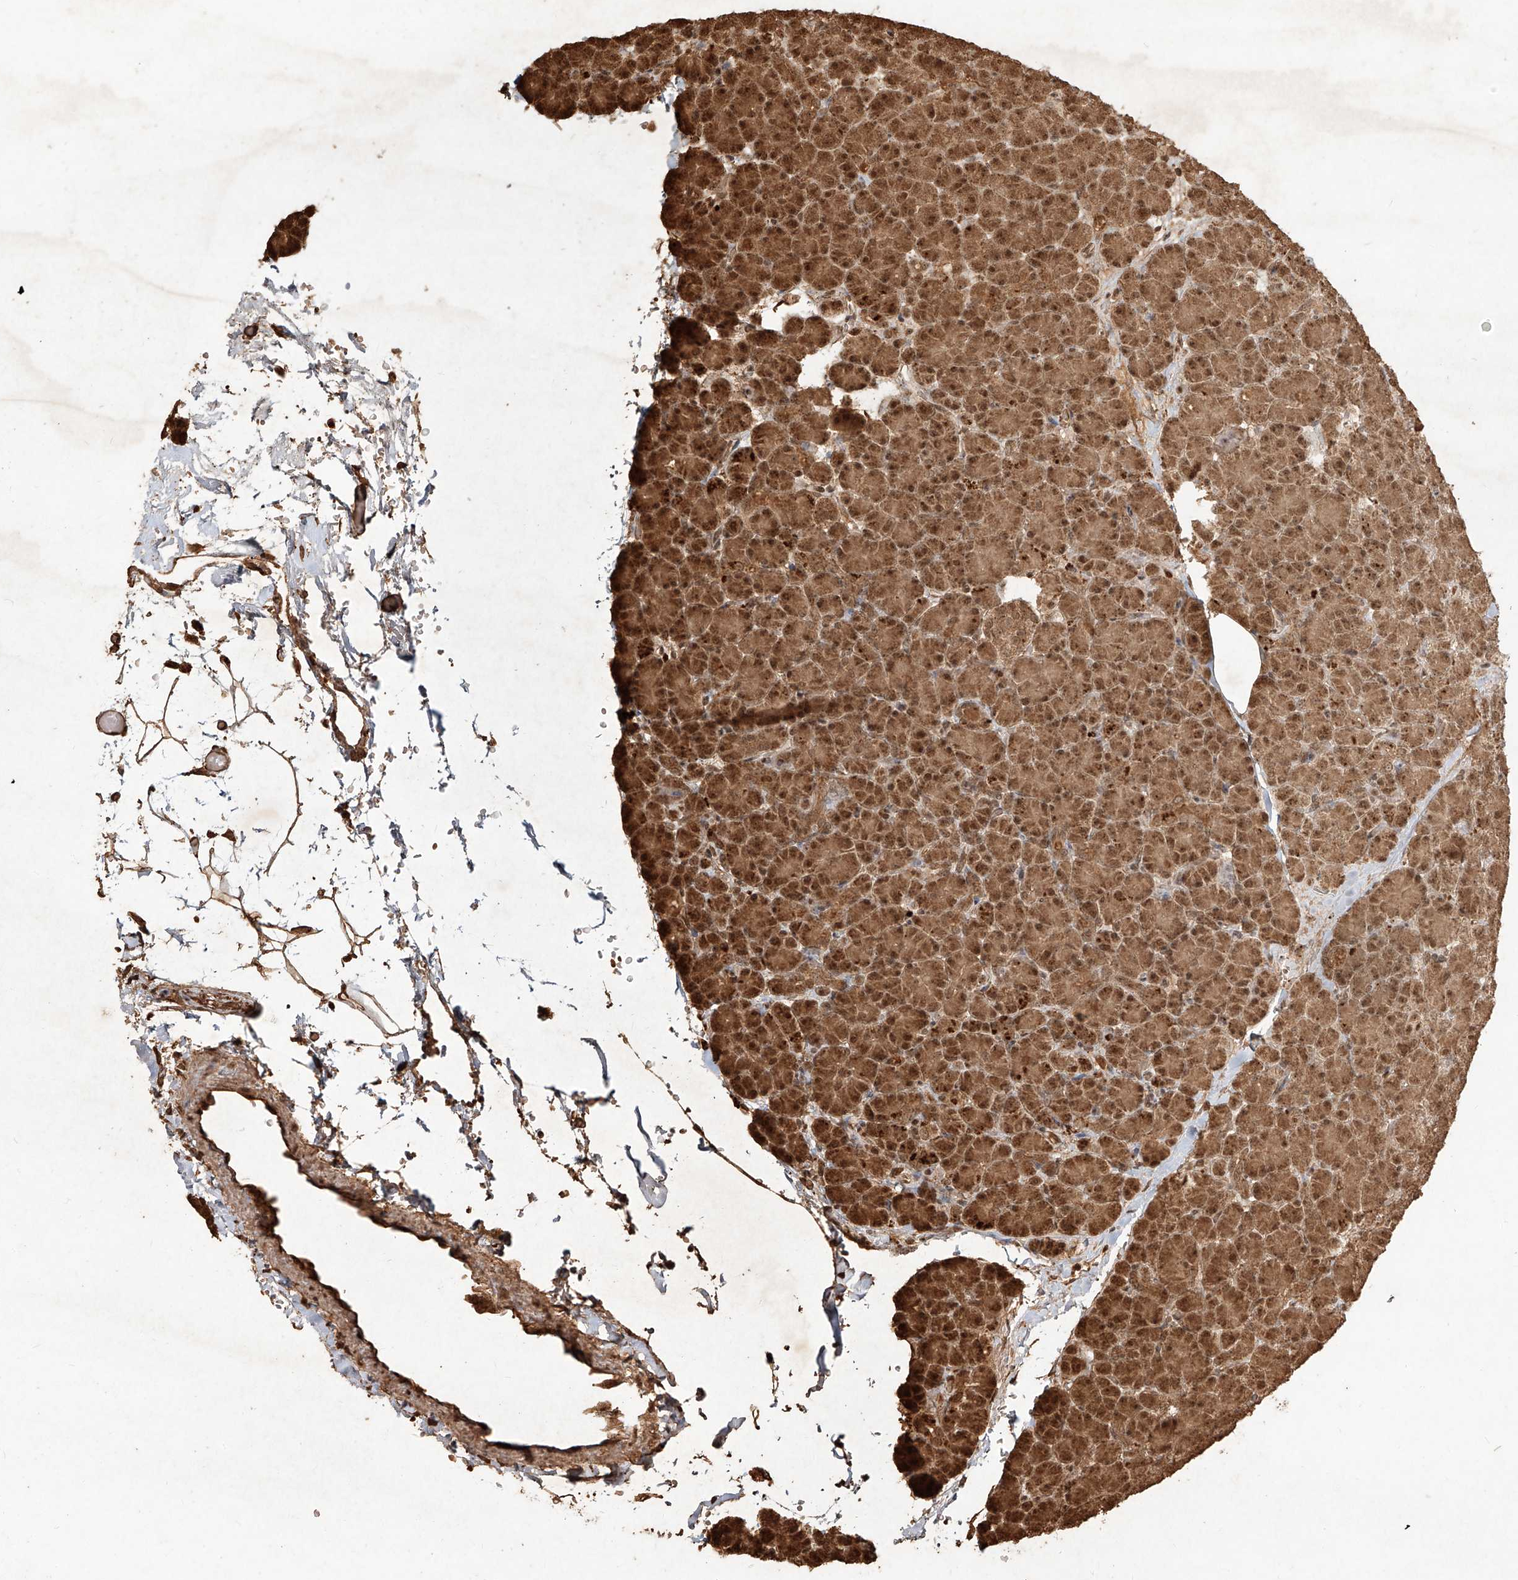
{"staining": {"intensity": "strong", "quantity": ">75%", "location": "cytoplasmic/membranous,nuclear"}, "tissue": "pancreas", "cell_type": "Exocrine glandular cells", "image_type": "normal", "snomed": [{"axis": "morphology", "description": "Normal tissue, NOS"}, {"axis": "topography", "description": "Pancreas"}], "caption": "An IHC image of benign tissue is shown. Protein staining in brown shows strong cytoplasmic/membranous,nuclear positivity in pancreas within exocrine glandular cells.", "gene": "UBE2K", "patient": {"sex": "female", "age": 43}}